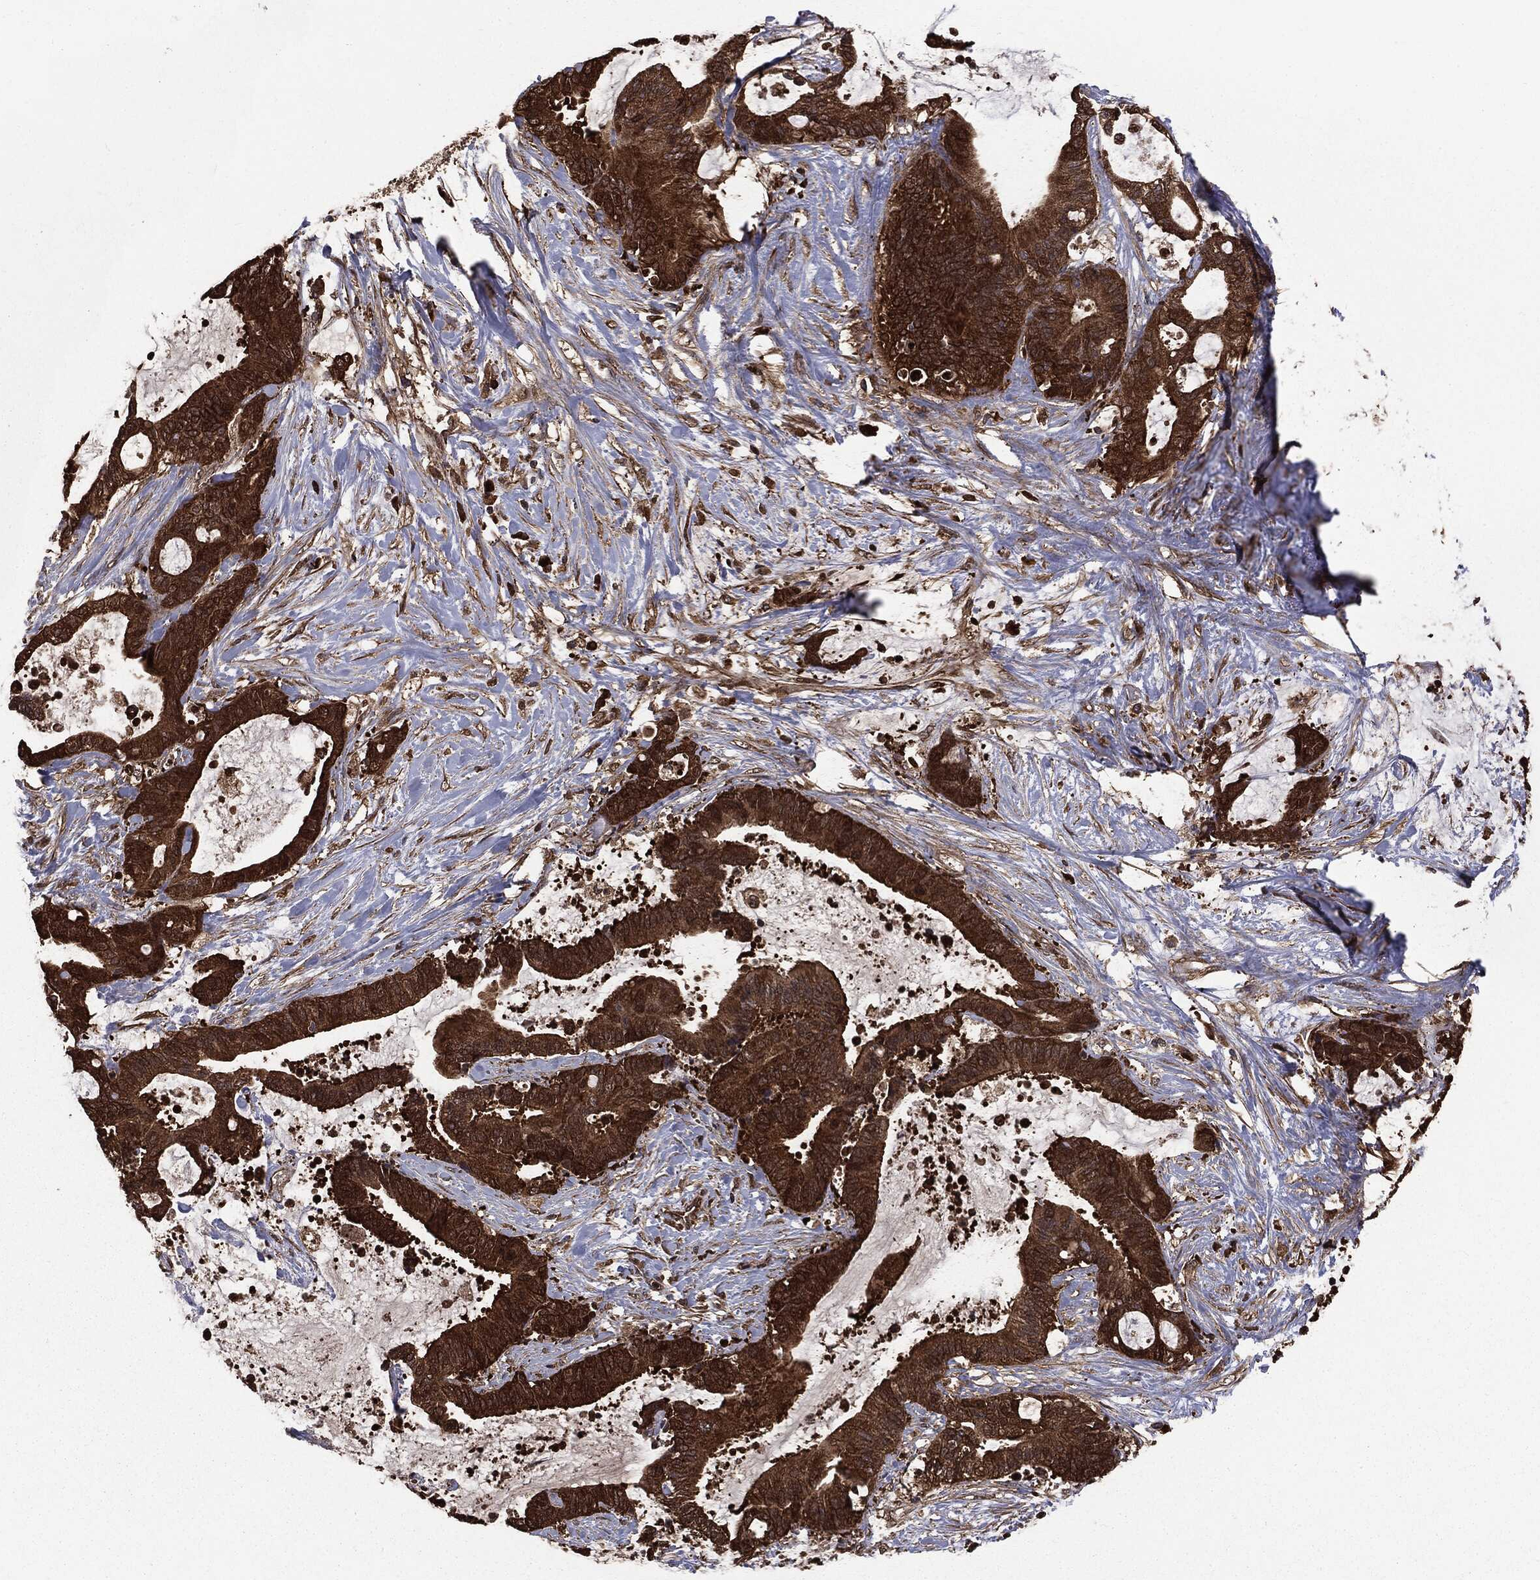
{"staining": {"intensity": "strong", "quantity": ">75%", "location": "cytoplasmic/membranous"}, "tissue": "liver cancer", "cell_type": "Tumor cells", "image_type": "cancer", "snomed": [{"axis": "morphology", "description": "Cholangiocarcinoma"}, {"axis": "topography", "description": "Liver"}], "caption": "A high amount of strong cytoplasmic/membranous staining is present in approximately >75% of tumor cells in liver cancer (cholangiocarcinoma) tissue. Nuclei are stained in blue.", "gene": "NME1", "patient": {"sex": "female", "age": 73}}